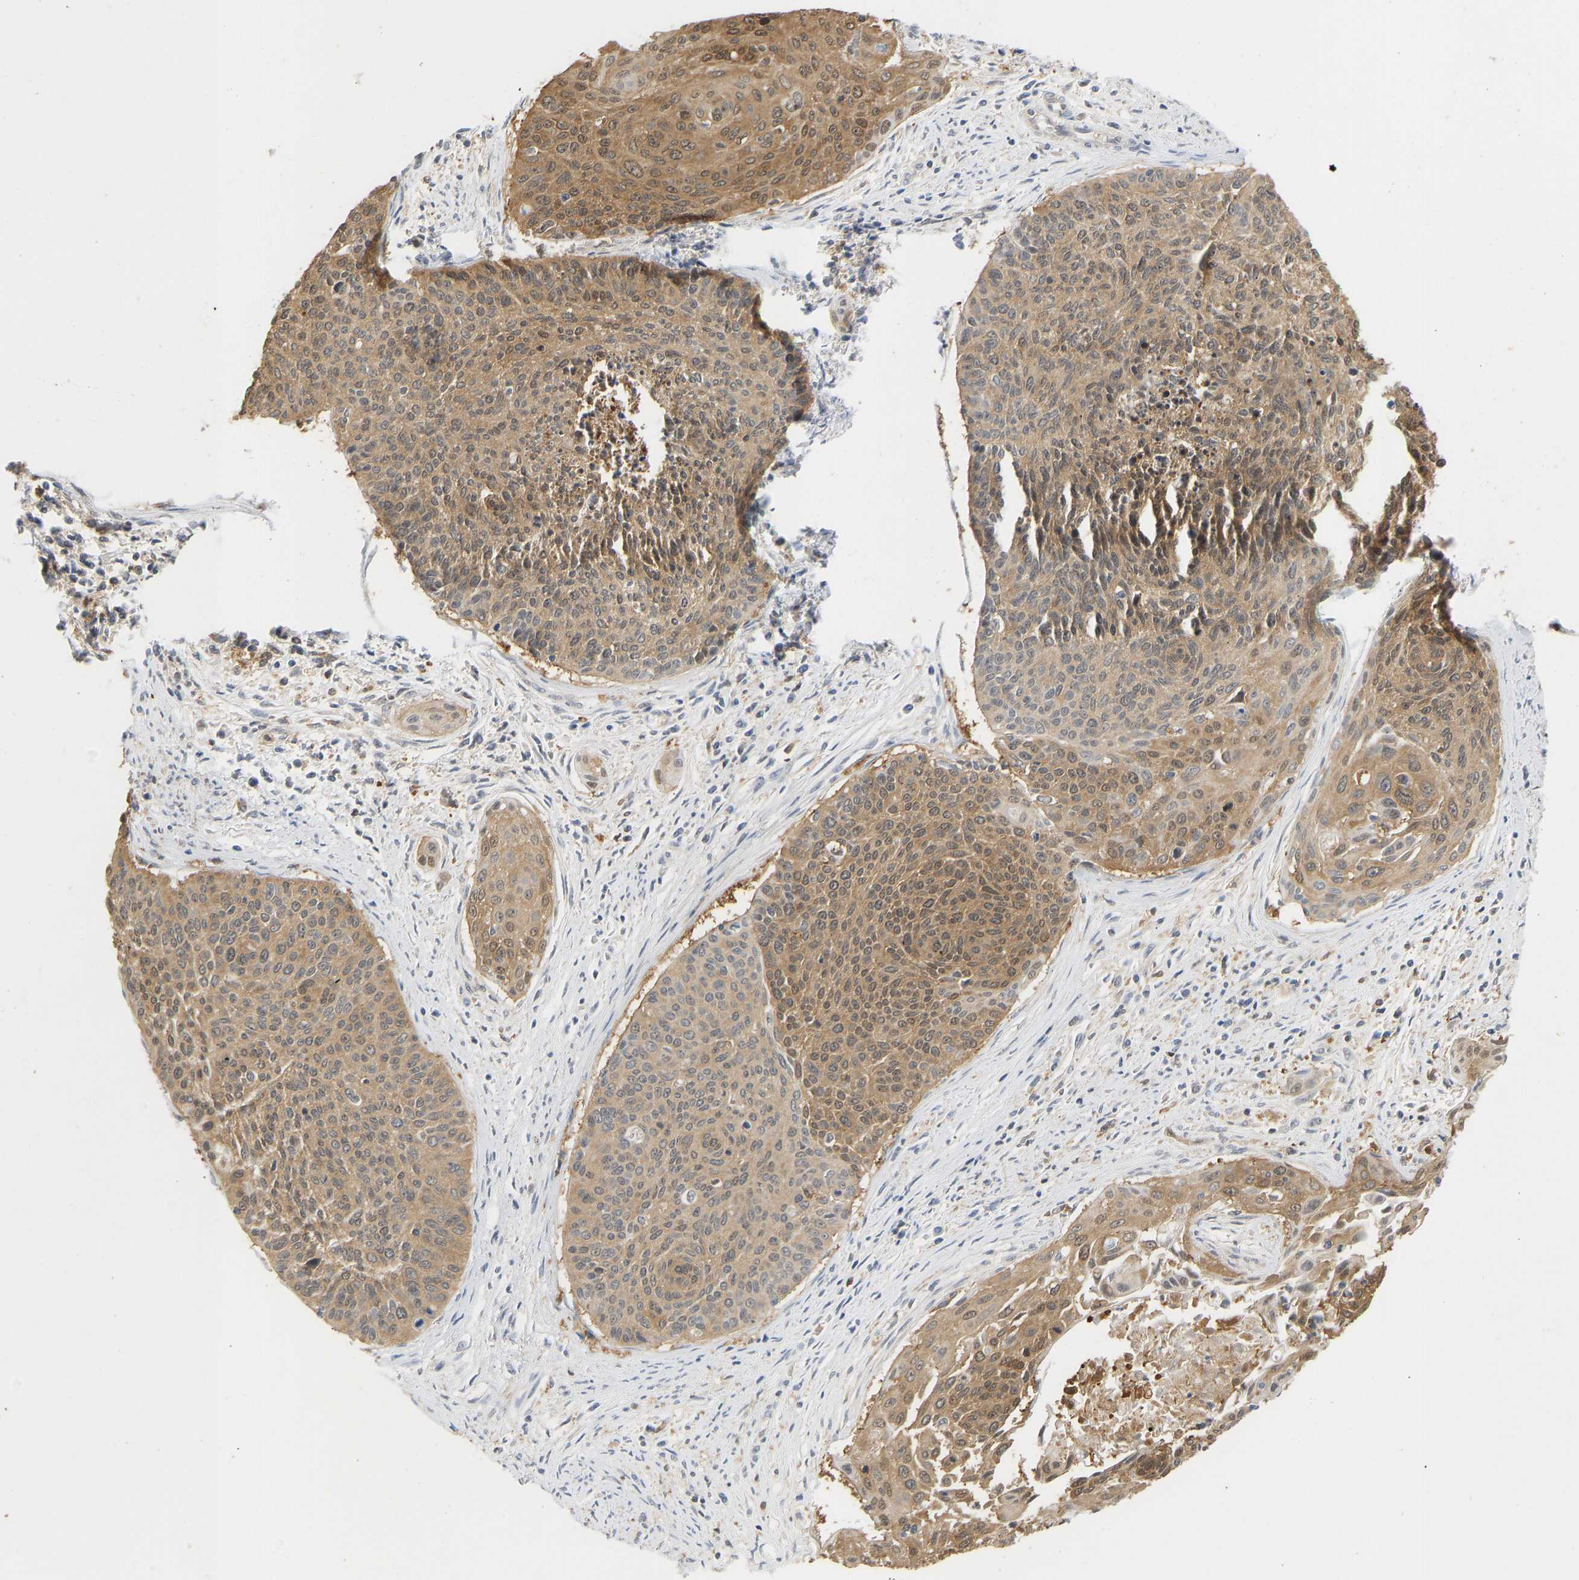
{"staining": {"intensity": "moderate", "quantity": ">75%", "location": "cytoplasmic/membranous"}, "tissue": "cervical cancer", "cell_type": "Tumor cells", "image_type": "cancer", "snomed": [{"axis": "morphology", "description": "Squamous cell carcinoma, NOS"}, {"axis": "topography", "description": "Cervix"}], "caption": "Human squamous cell carcinoma (cervical) stained for a protein (brown) displays moderate cytoplasmic/membranous positive staining in about >75% of tumor cells.", "gene": "ENO1", "patient": {"sex": "female", "age": 55}}